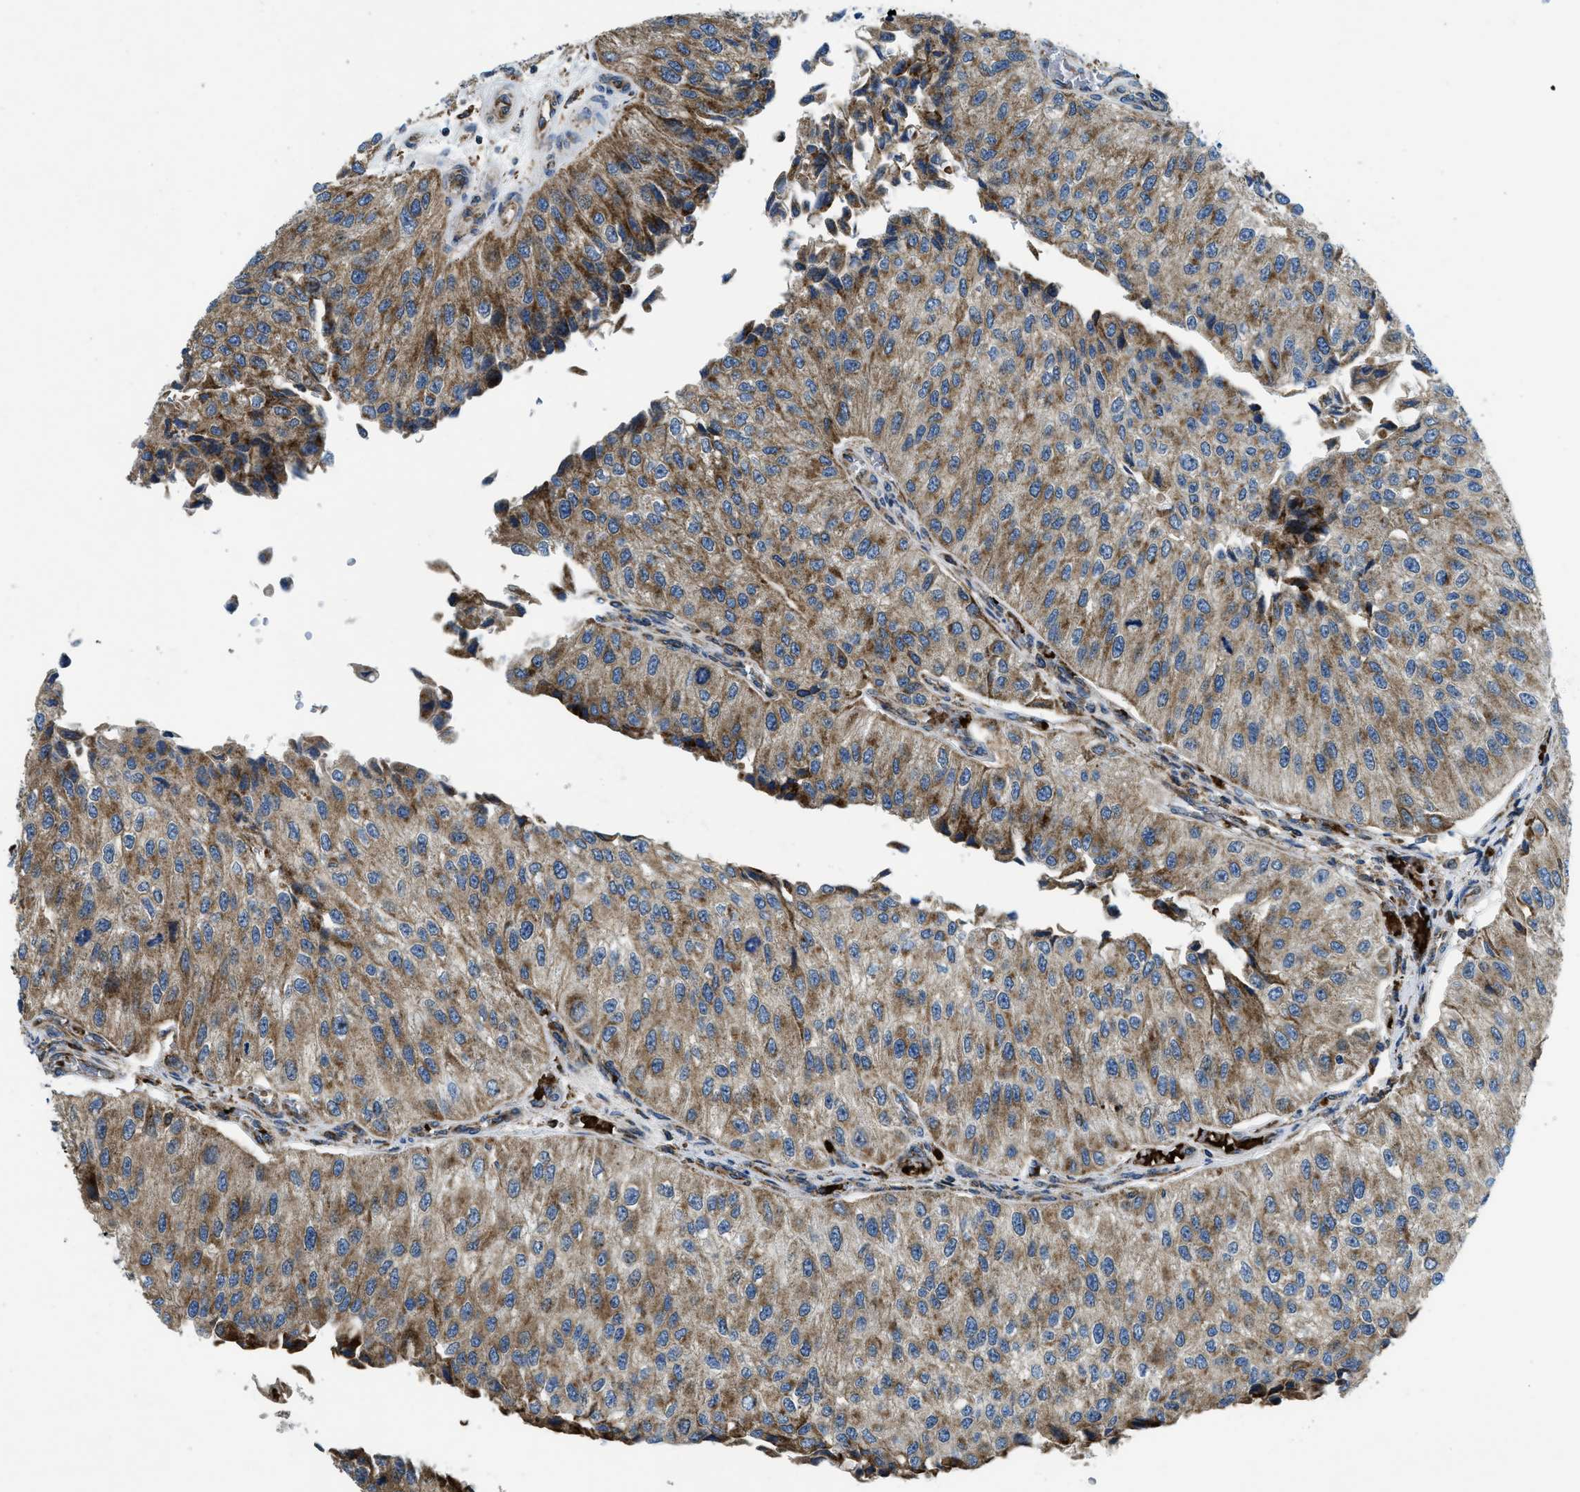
{"staining": {"intensity": "moderate", "quantity": ">75%", "location": "cytoplasmic/membranous"}, "tissue": "urothelial cancer", "cell_type": "Tumor cells", "image_type": "cancer", "snomed": [{"axis": "morphology", "description": "Urothelial carcinoma, High grade"}, {"axis": "topography", "description": "Kidney"}, {"axis": "topography", "description": "Urinary bladder"}], "caption": "Immunohistochemistry (IHC) (DAB) staining of urothelial cancer demonstrates moderate cytoplasmic/membranous protein positivity in approximately >75% of tumor cells. (IHC, brightfield microscopy, high magnification).", "gene": "CSPG4", "patient": {"sex": "male", "age": 77}}